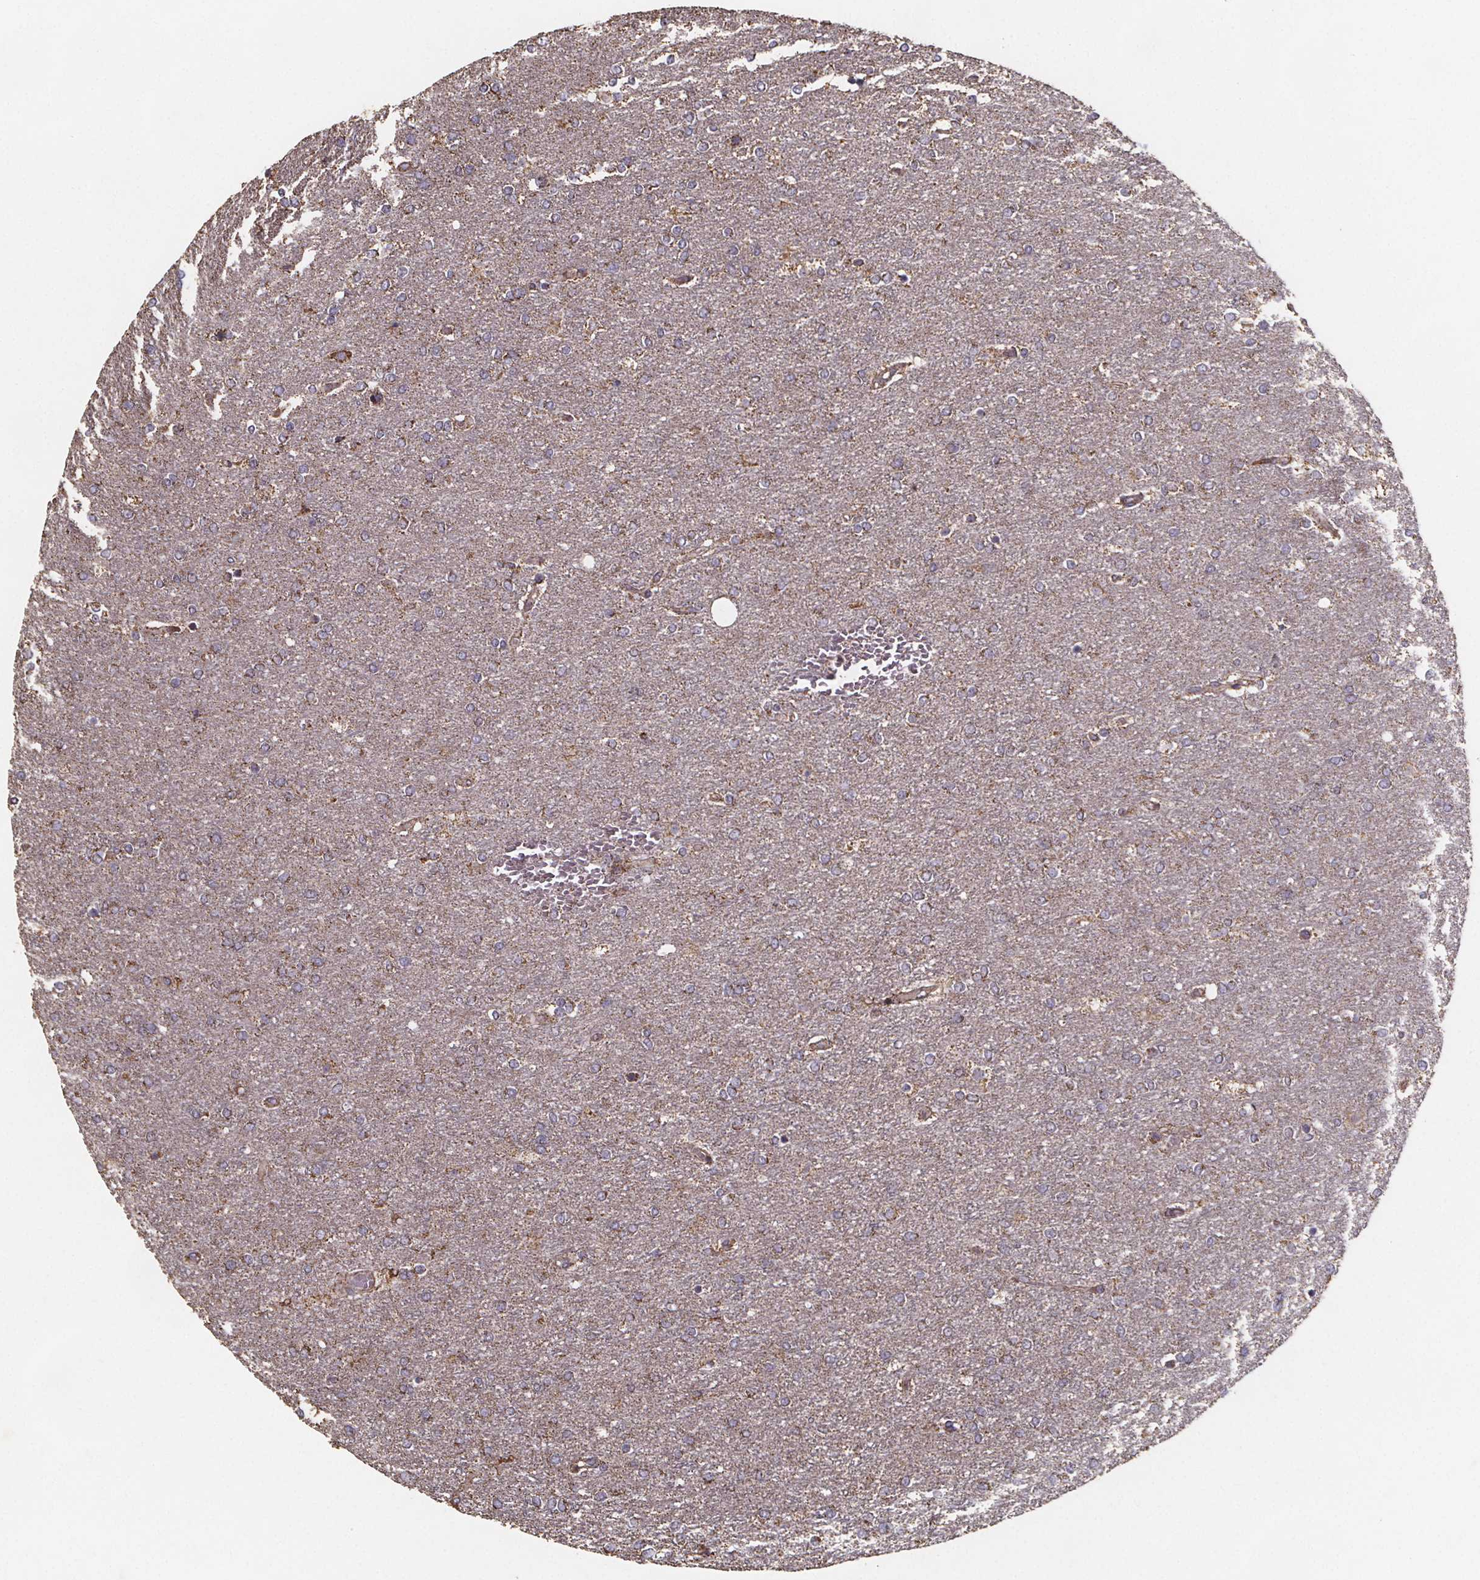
{"staining": {"intensity": "weak", "quantity": "<25%", "location": "cytoplasmic/membranous"}, "tissue": "glioma", "cell_type": "Tumor cells", "image_type": "cancer", "snomed": [{"axis": "morphology", "description": "Glioma, malignant, High grade"}, {"axis": "topography", "description": "Brain"}], "caption": "Immunohistochemical staining of glioma exhibits no significant staining in tumor cells.", "gene": "SLC35D2", "patient": {"sex": "female", "age": 61}}